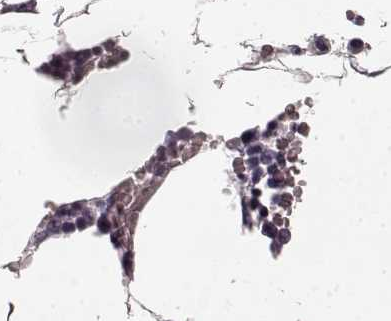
{"staining": {"intensity": "negative", "quantity": "none", "location": "none"}, "tissue": "bone marrow", "cell_type": "Hematopoietic cells", "image_type": "normal", "snomed": [{"axis": "morphology", "description": "Normal tissue, NOS"}, {"axis": "topography", "description": "Bone marrow"}], "caption": "Histopathology image shows no protein positivity in hematopoietic cells of benign bone marrow. (DAB (3,3'-diaminobenzidine) immunohistochemistry with hematoxylin counter stain).", "gene": "KIAA0319", "patient": {"sex": "female", "age": 52}}